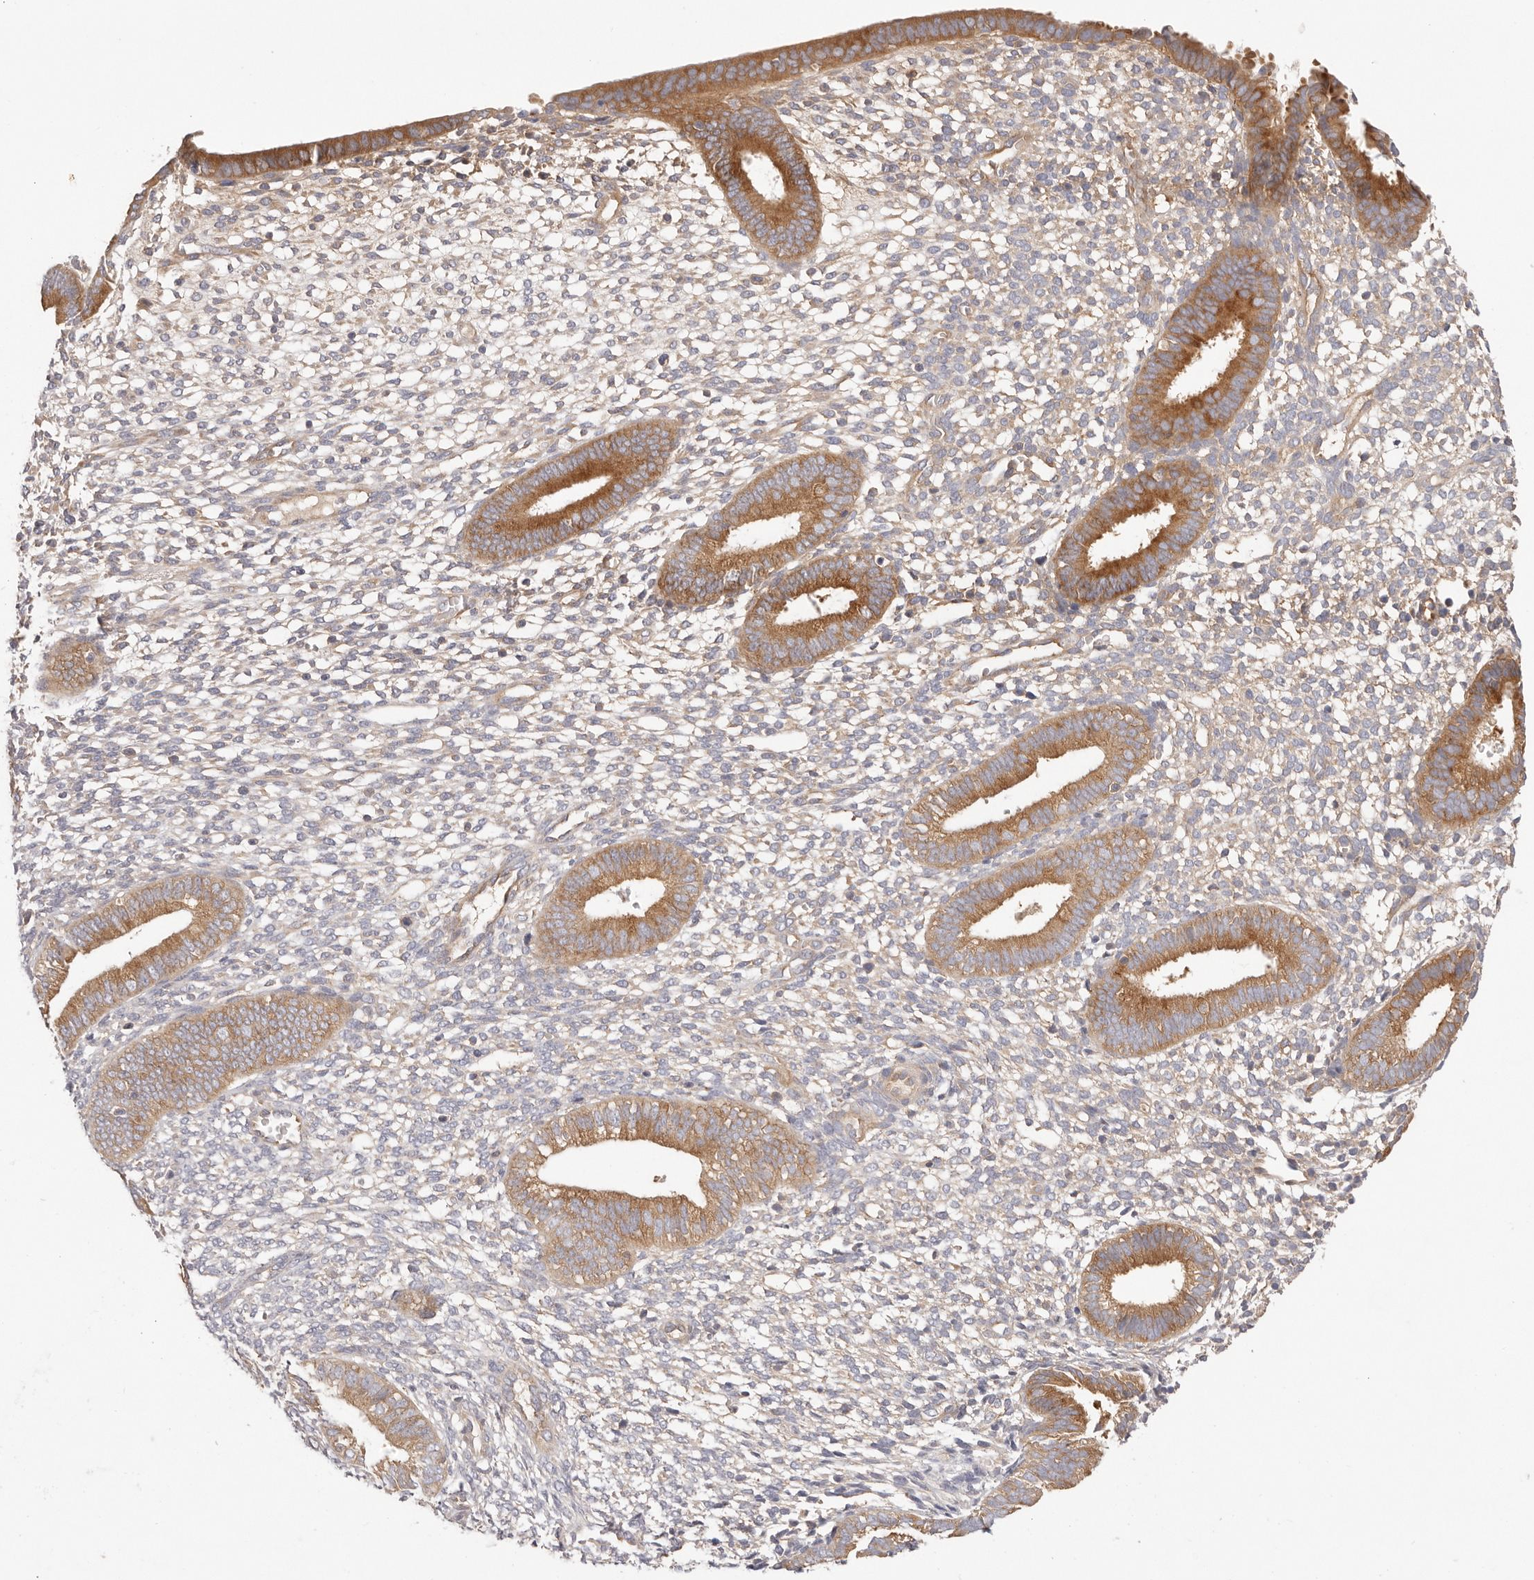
{"staining": {"intensity": "weak", "quantity": "<25%", "location": "cytoplasmic/membranous"}, "tissue": "endometrium", "cell_type": "Cells in endometrial stroma", "image_type": "normal", "snomed": [{"axis": "morphology", "description": "Normal tissue, NOS"}, {"axis": "topography", "description": "Endometrium"}], "caption": "Photomicrograph shows no significant protein staining in cells in endometrial stroma of unremarkable endometrium. Nuclei are stained in blue.", "gene": "KCMF1", "patient": {"sex": "female", "age": 46}}